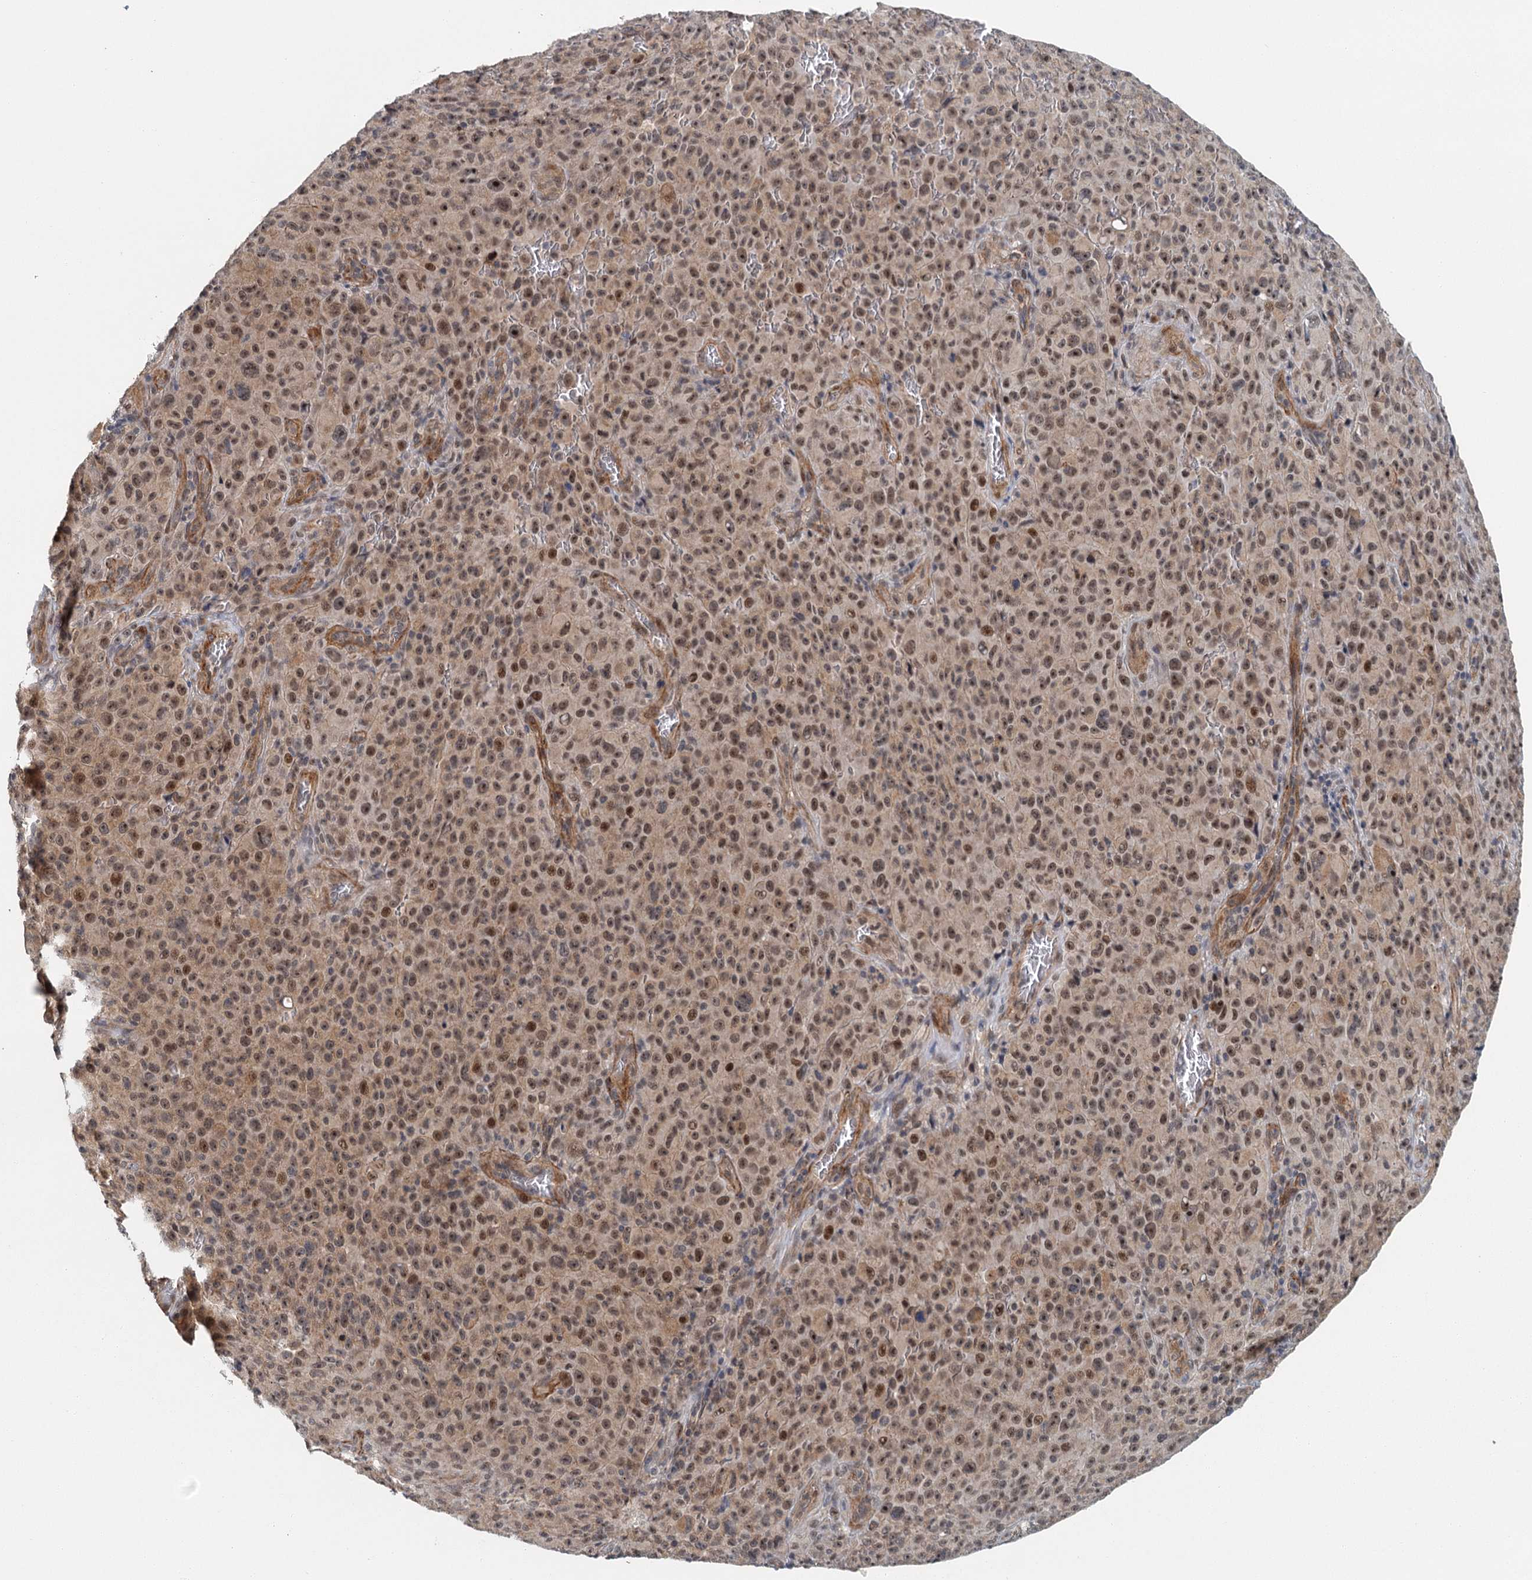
{"staining": {"intensity": "moderate", "quantity": ">75%", "location": "nuclear"}, "tissue": "melanoma", "cell_type": "Tumor cells", "image_type": "cancer", "snomed": [{"axis": "morphology", "description": "Malignant melanoma, NOS"}, {"axis": "topography", "description": "Skin"}], "caption": "The photomicrograph exhibits a brown stain indicating the presence of a protein in the nuclear of tumor cells in melanoma. (DAB IHC with brightfield microscopy, high magnification).", "gene": "TAS2R42", "patient": {"sex": "female", "age": 82}}